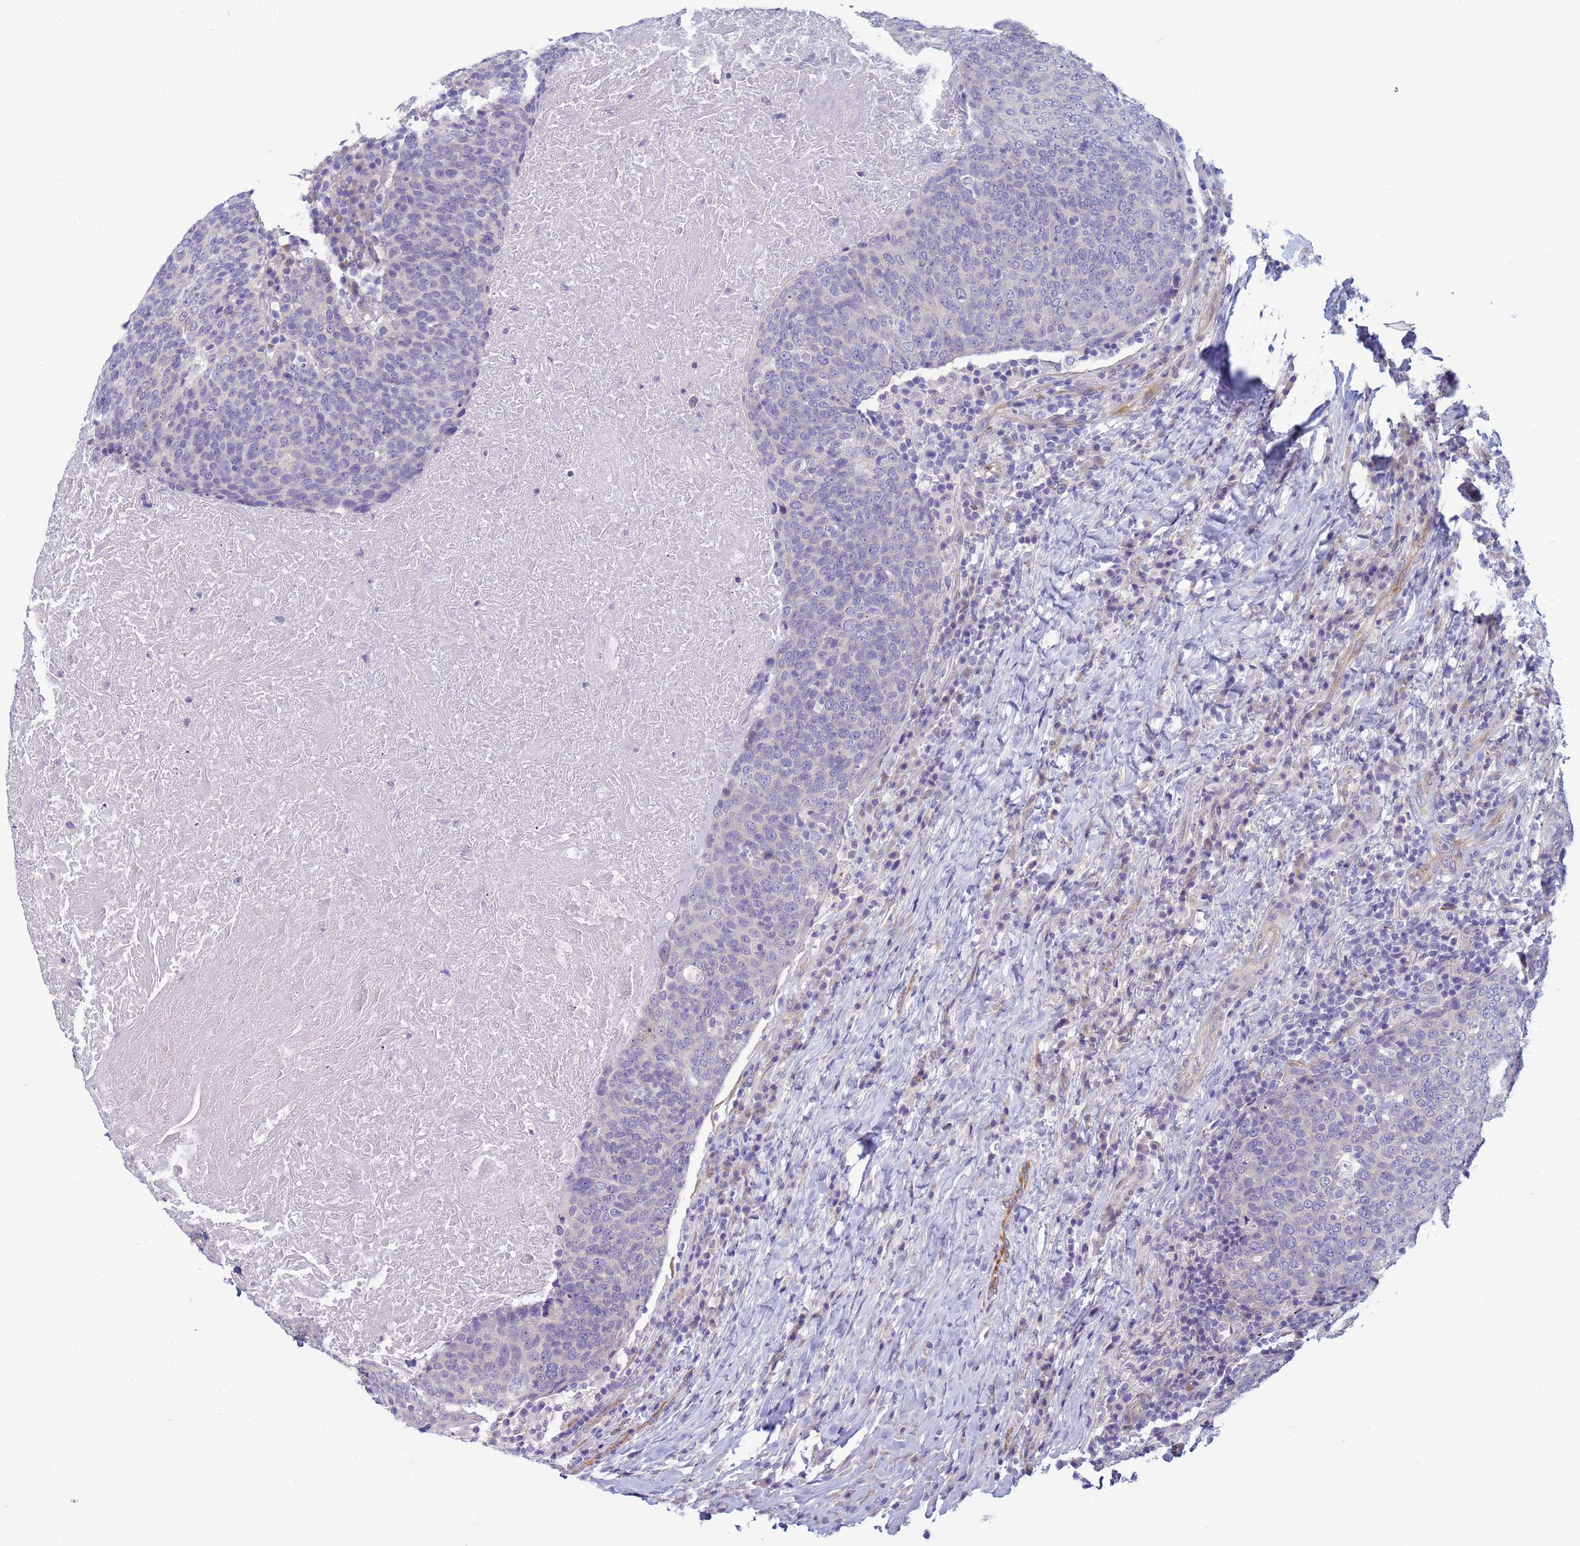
{"staining": {"intensity": "negative", "quantity": "none", "location": "none"}, "tissue": "head and neck cancer", "cell_type": "Tumor cells", "image_type": "cancer", "snomed": [{"axis": "morphology", "description": "Squamous cell carcinoma, NOS"}, {"axis": "morphology", "description": "Squamous cell carcinoma, metastatic, NOS"}, {"axis": "topography", "description": "Lymph node"}, {"axis": "topography", "description": "Head-Neck"}], "caption": "Immunohistochemical staining of head and neck metastatic squamous cell carcinoma reveals no significant expression in tumor cells.", "gene": "TRPC6", "patient": {"sex": "male", "age": 62}}